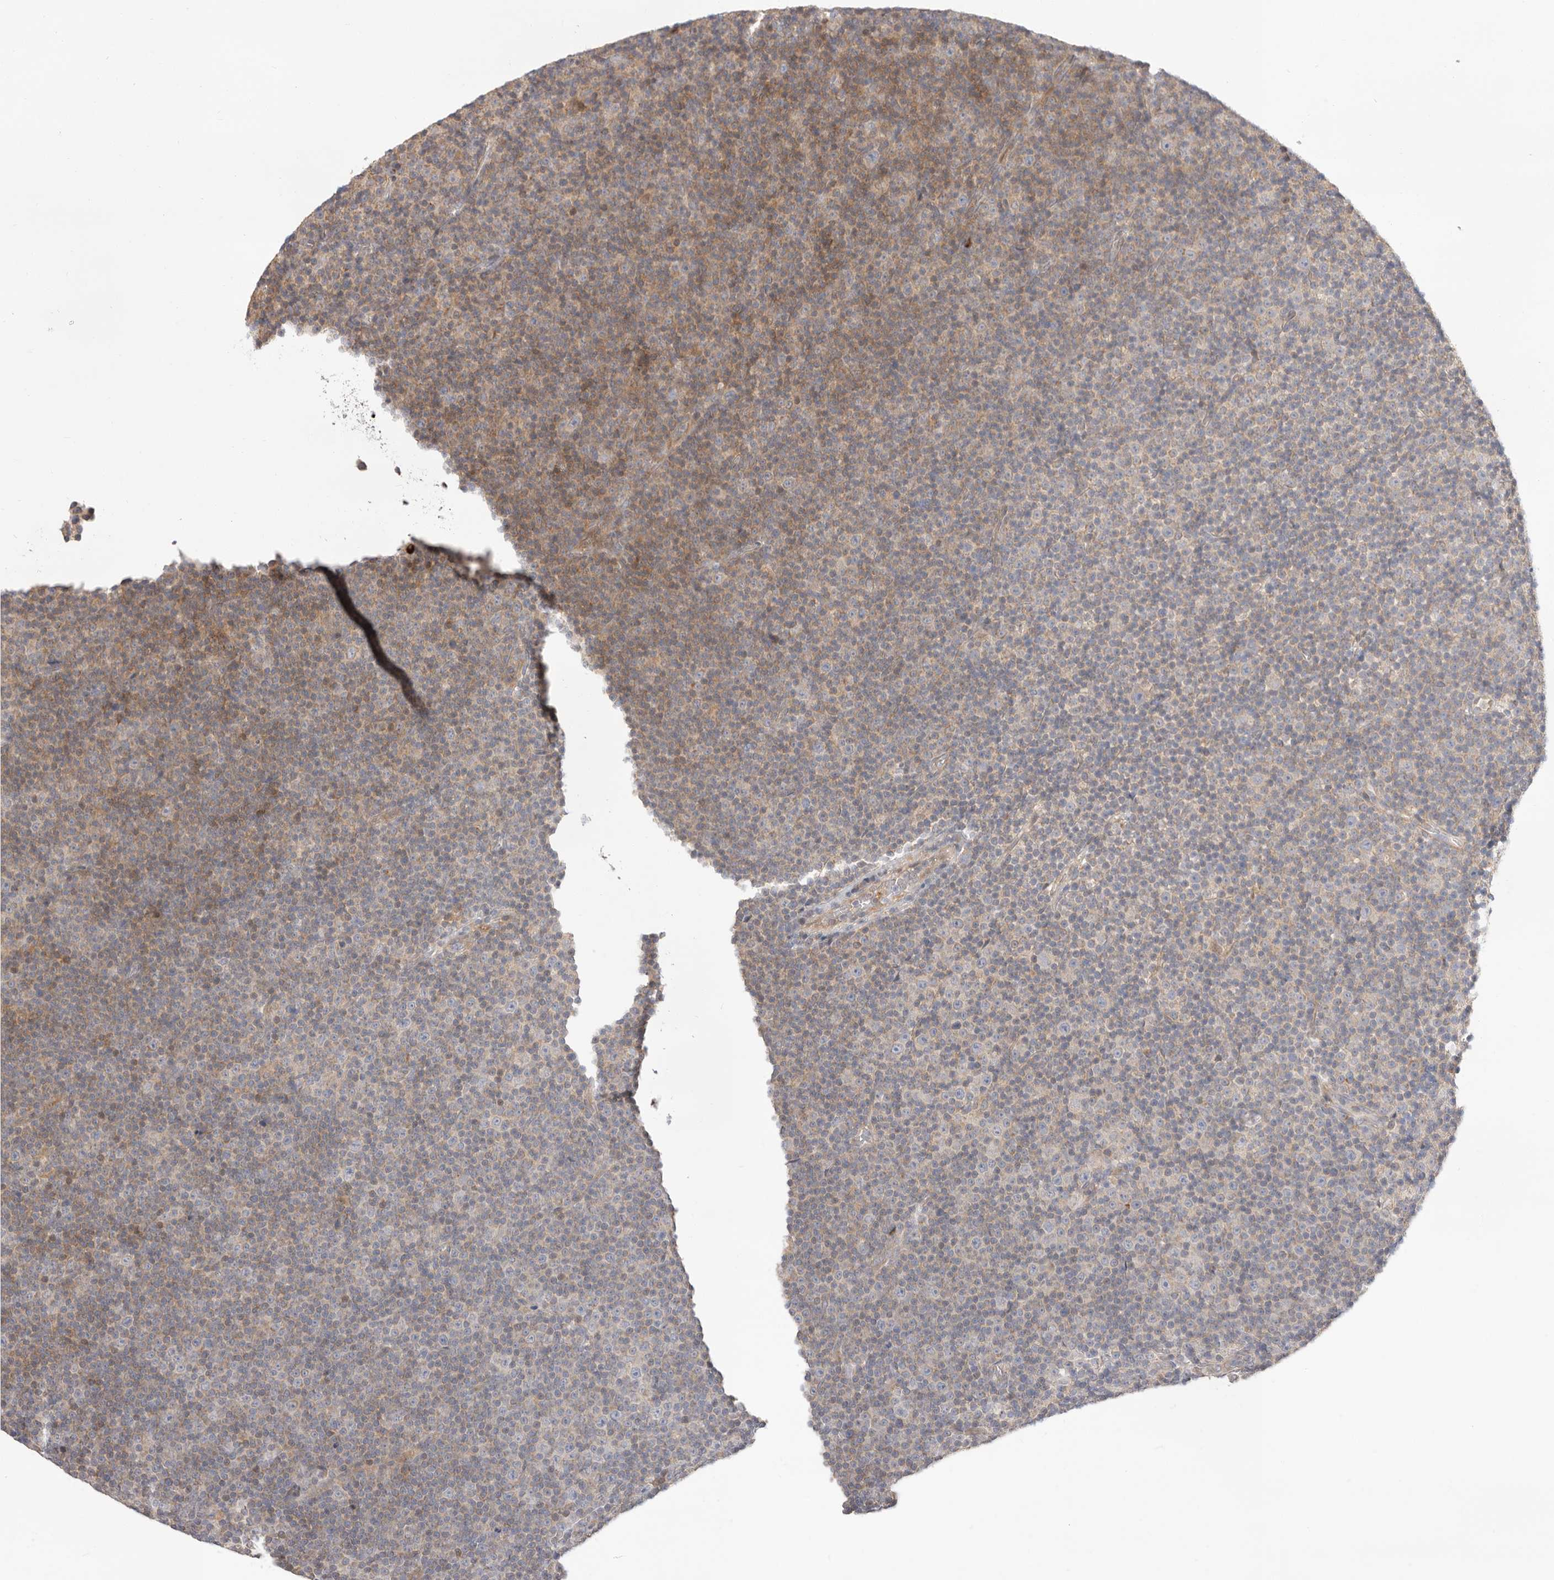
{"staining": {"intensity": "negative", "quantity": "none", "location": "none"}, "tissue": "lymphoma", "cell_type": "Tumor cells", "image_type": "cancer", "snomed": [{"axis": "morphology", "description": "Malignant lymphoma, non-Hodgkin's type, Low grade"}, {"axis": "topography", "description": "Lymph node"}], "caption": "Tumor cells are negative for protein expression in human low-grade malignant lymphoma, non-Hodgkin's type. (DAB immunohistochemistry with hematoxylin counter stain).", "gene": "USH1C", "patient": {"sex": "female", "age": 67}}